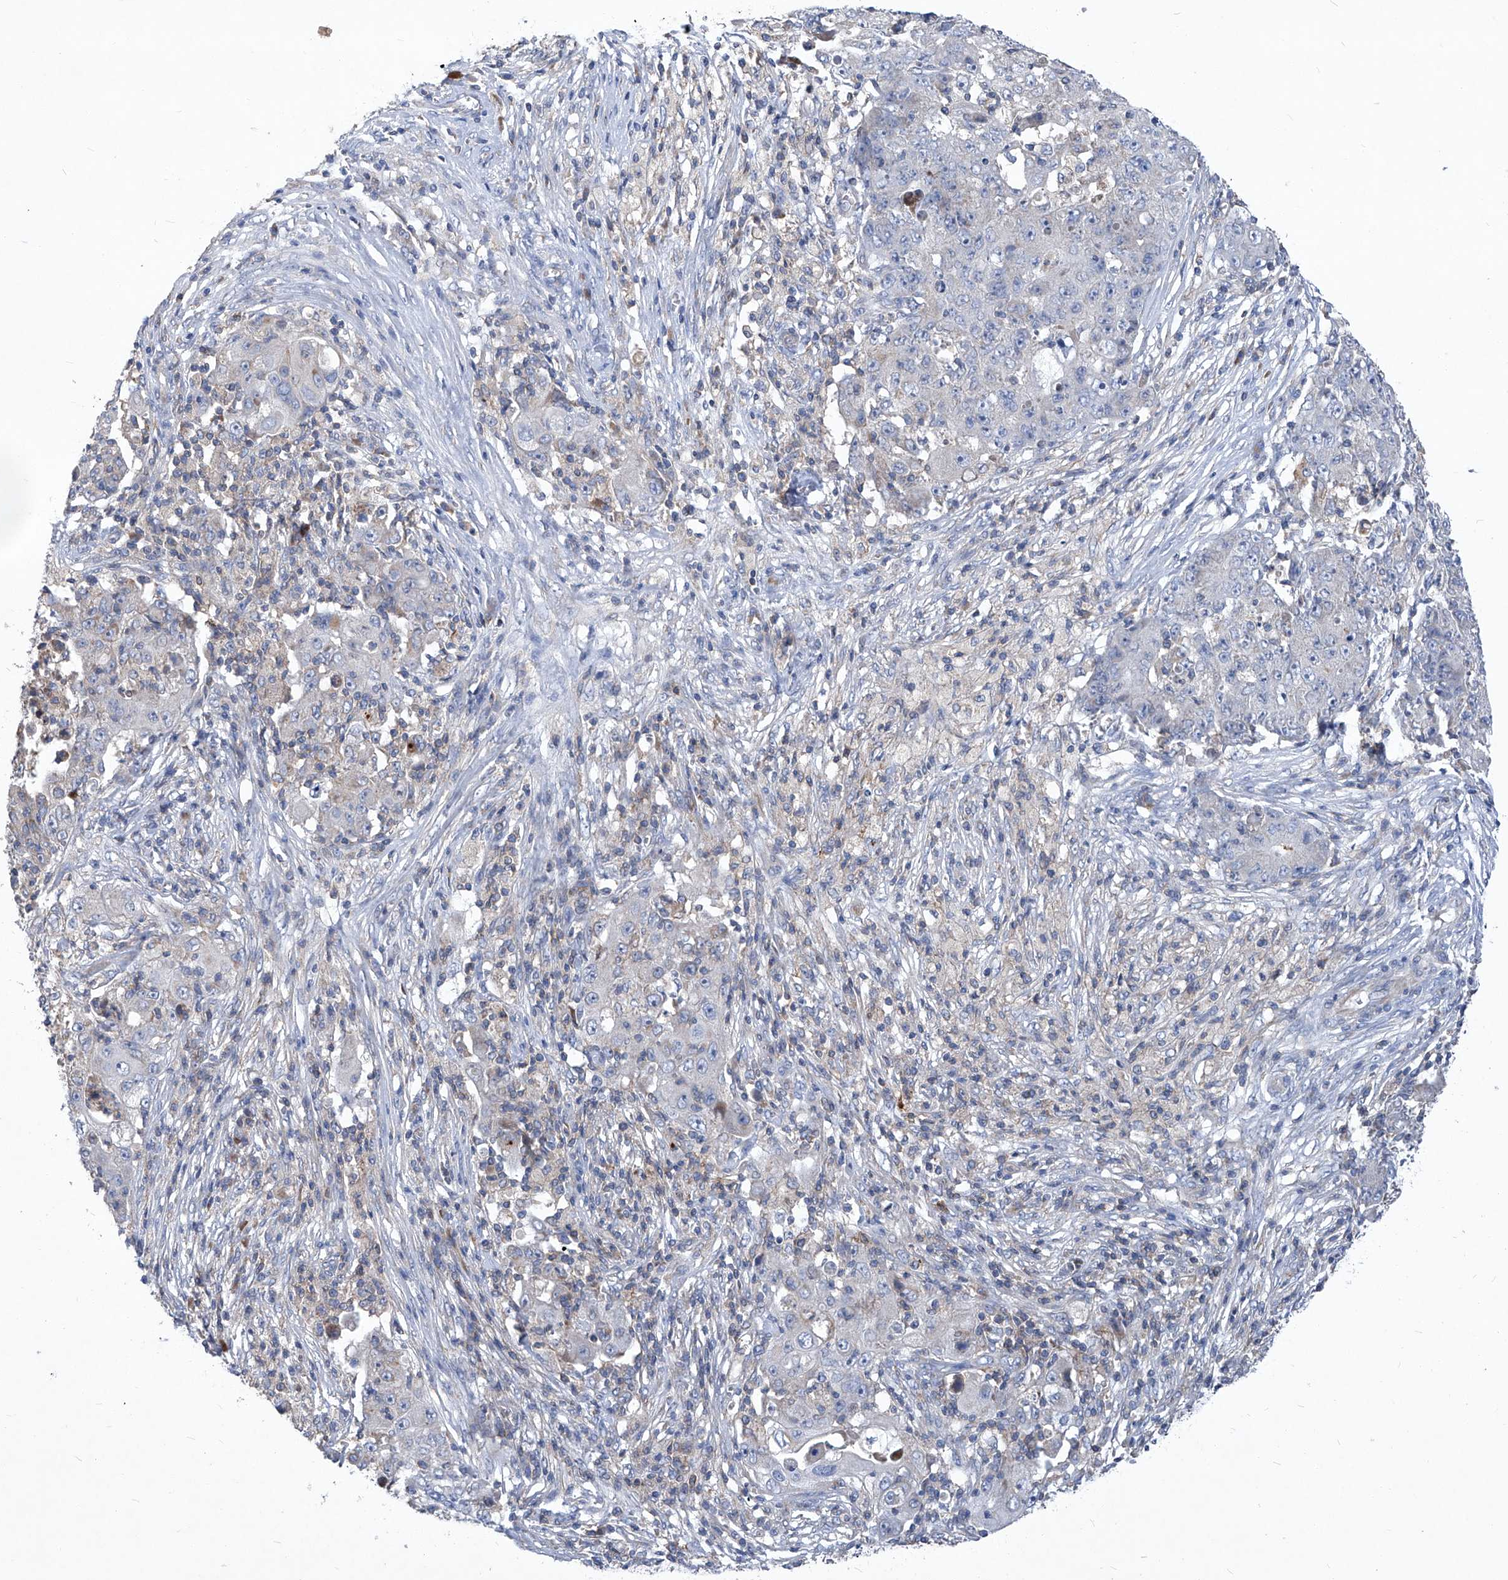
{"staining": {"intensity": "negative", "quantity": "none", "location": "none"}, "tissue": "ovarian cancer", "cell_type": "Tumor cells", "image_type": "cancer", "snomed": [{"axis": "morphology", "description": "Carcinoma, endometroid"}, {"axis": "topography", "description": "Ovary"}], "caption": "The image shows no staining of tumor cells in ovarian cancer. (DAB immunohistochemistry visualized using brightfield microscopy, high magnification).", "gene": "EPHA8", "patient": {"sex": "female", "age": 42}}